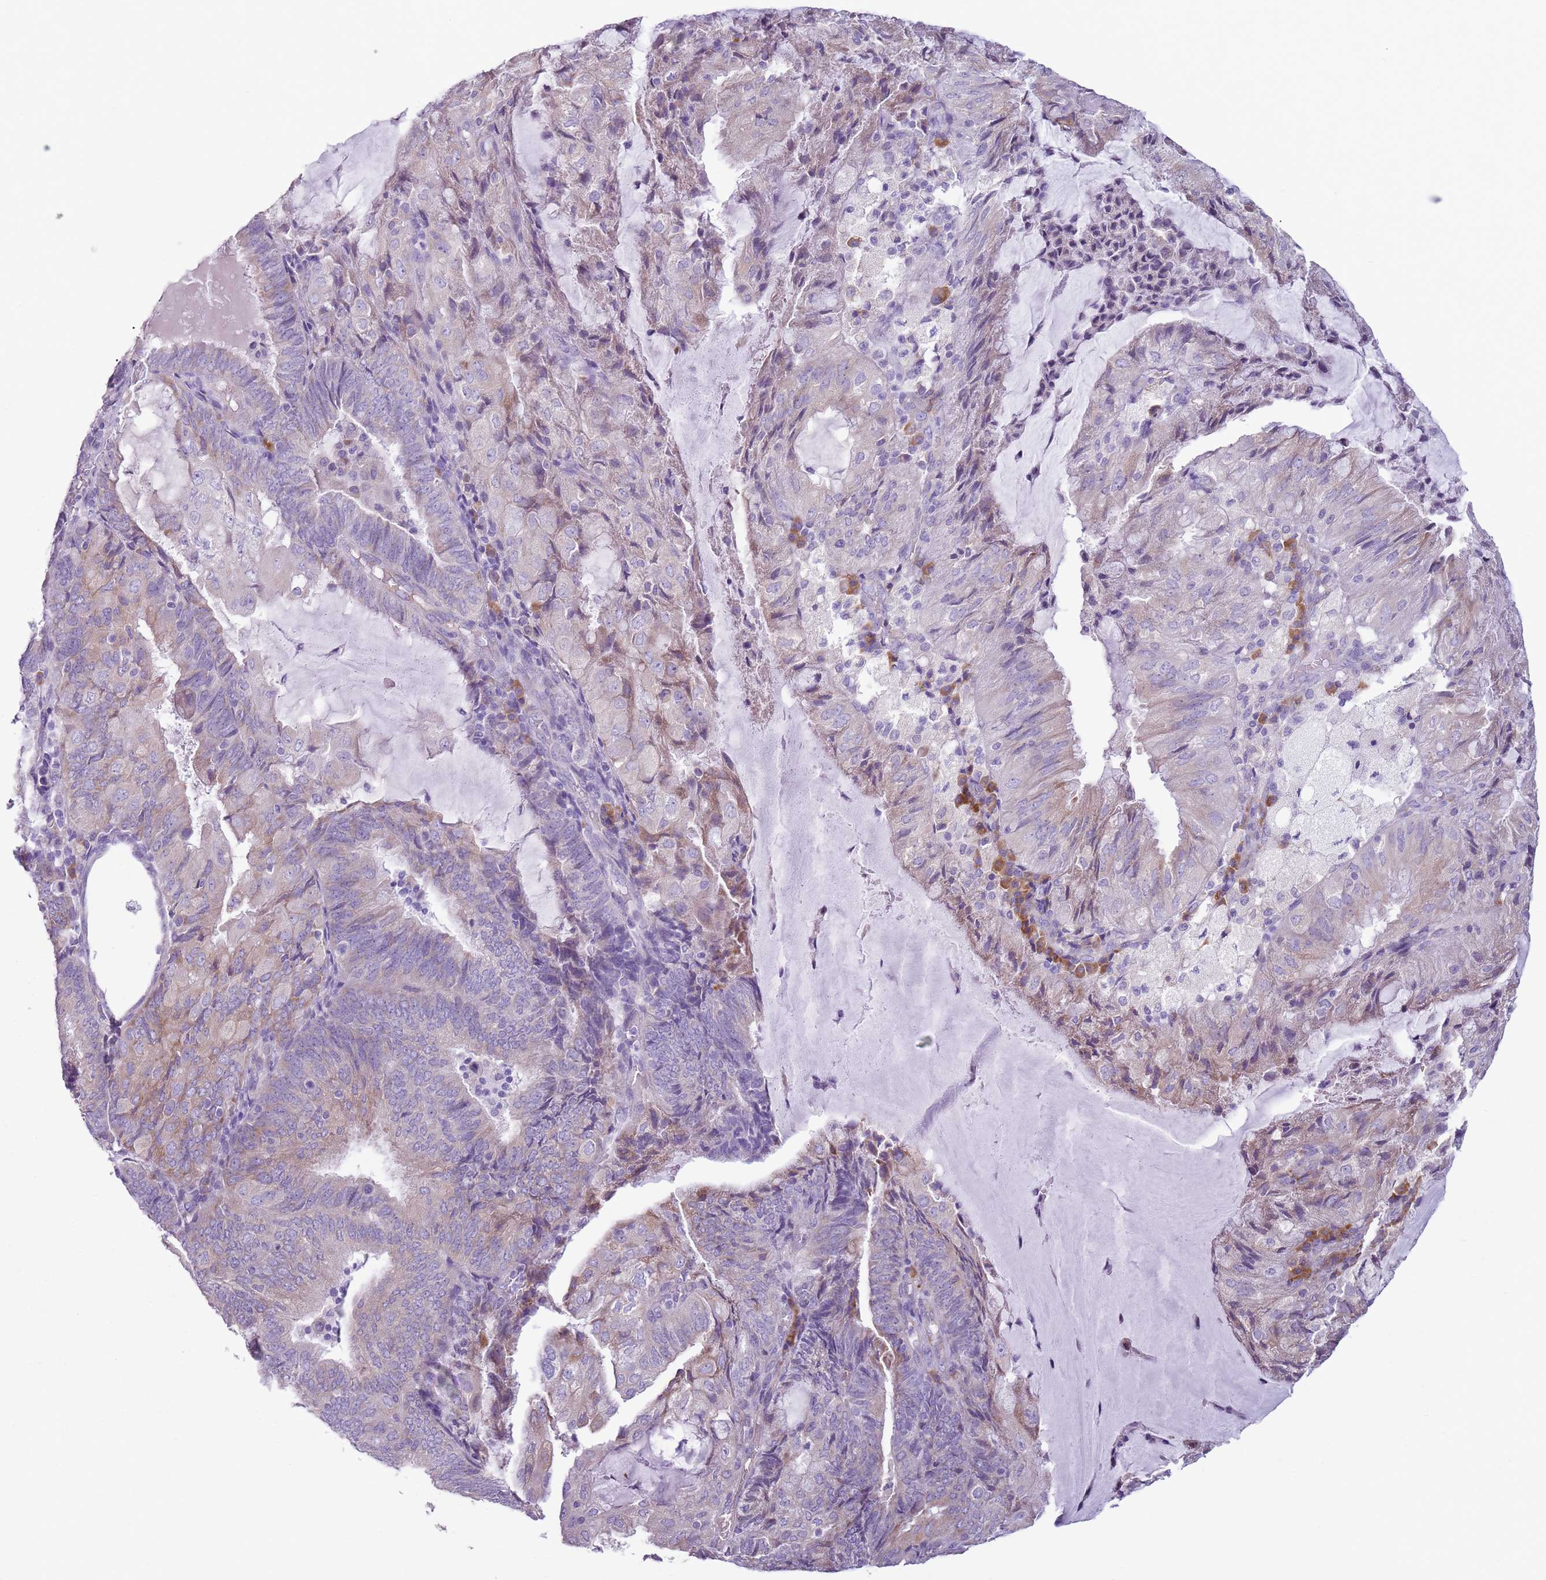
{"staining": {"intensity": "weak", "quantity": "25%-75%", "location": "cytoplasmic/membranous"}, "tissue": "endometrial cancer", "cell_type": "Tumor cells", "image_type": "cancer", "snomed": [{"axis": "morphology", "description": "Adenocarcinoma, NOS"}, {"axis": "topography", "description": "Endometrium"}], "caption": "IHC (DAB) staining of endometrial cancer shows weak cytoplasmic/membranous protein positivity in about 25%-75% of tumor cells.", "gene": "HYOU1", "patient": {"sex": "female", "age": 81}}